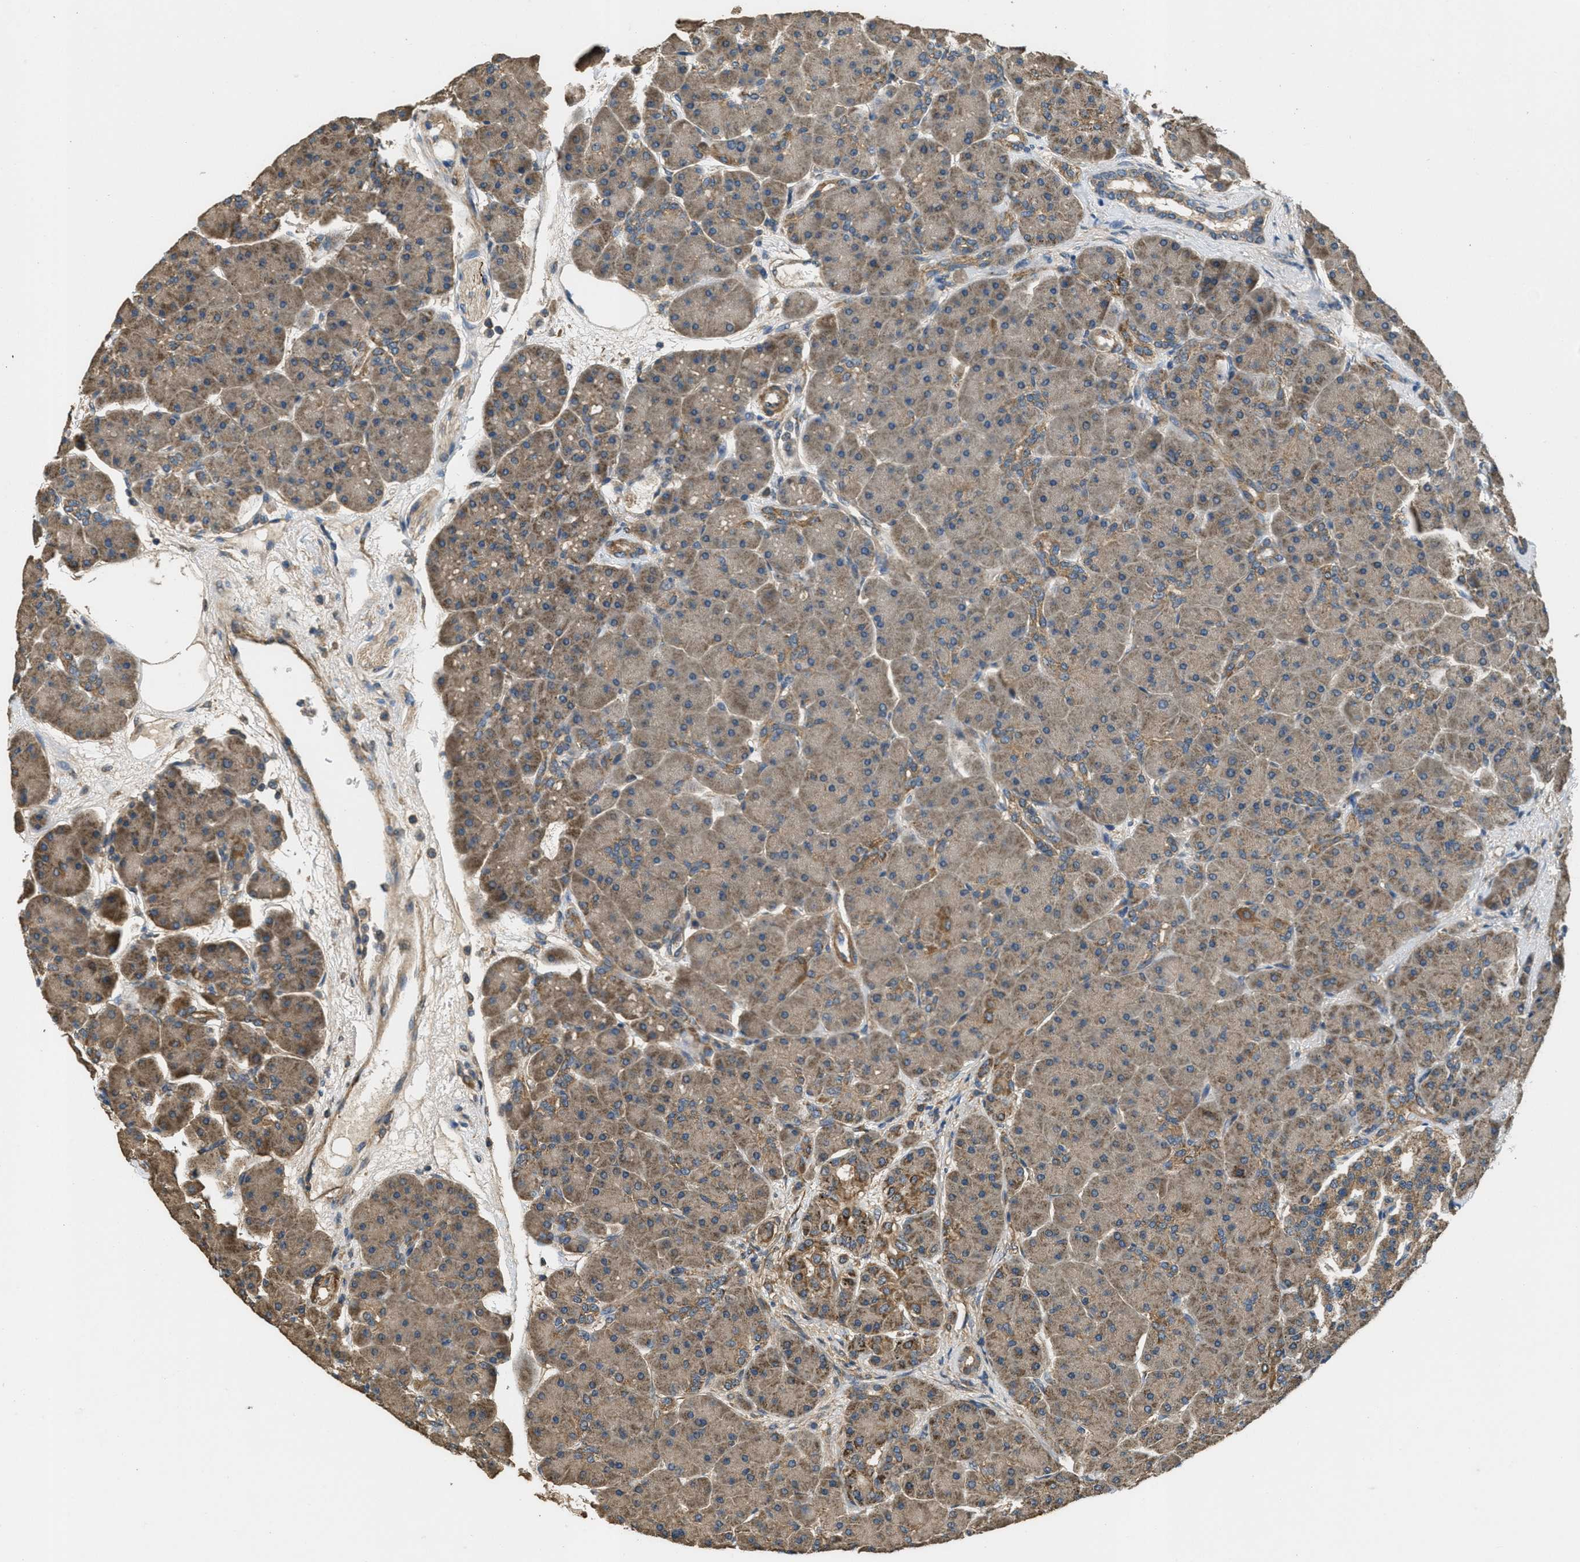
{"staining": {"intensity": "moderate", "quantity": ">75%", "location": "cytoplasmic/membranous"}, "tissue": "pancreas", "cell_type": "Exocrine glandular cells", "image_type": "normal", "snomed": [{"axis": "morphology", "description": "Normal tissue, NOS"}, {"axis": "topography", "description": "Pancreas"}], "caption": "DAB immunohistochemical staining of unremarkable pancreas exhibits moderate cytoplasmic/membranous protein expression in about >75% of exocrine glandular cells.", "gene": "THBS2", "patient": {"sex": "male", "age": 66}}